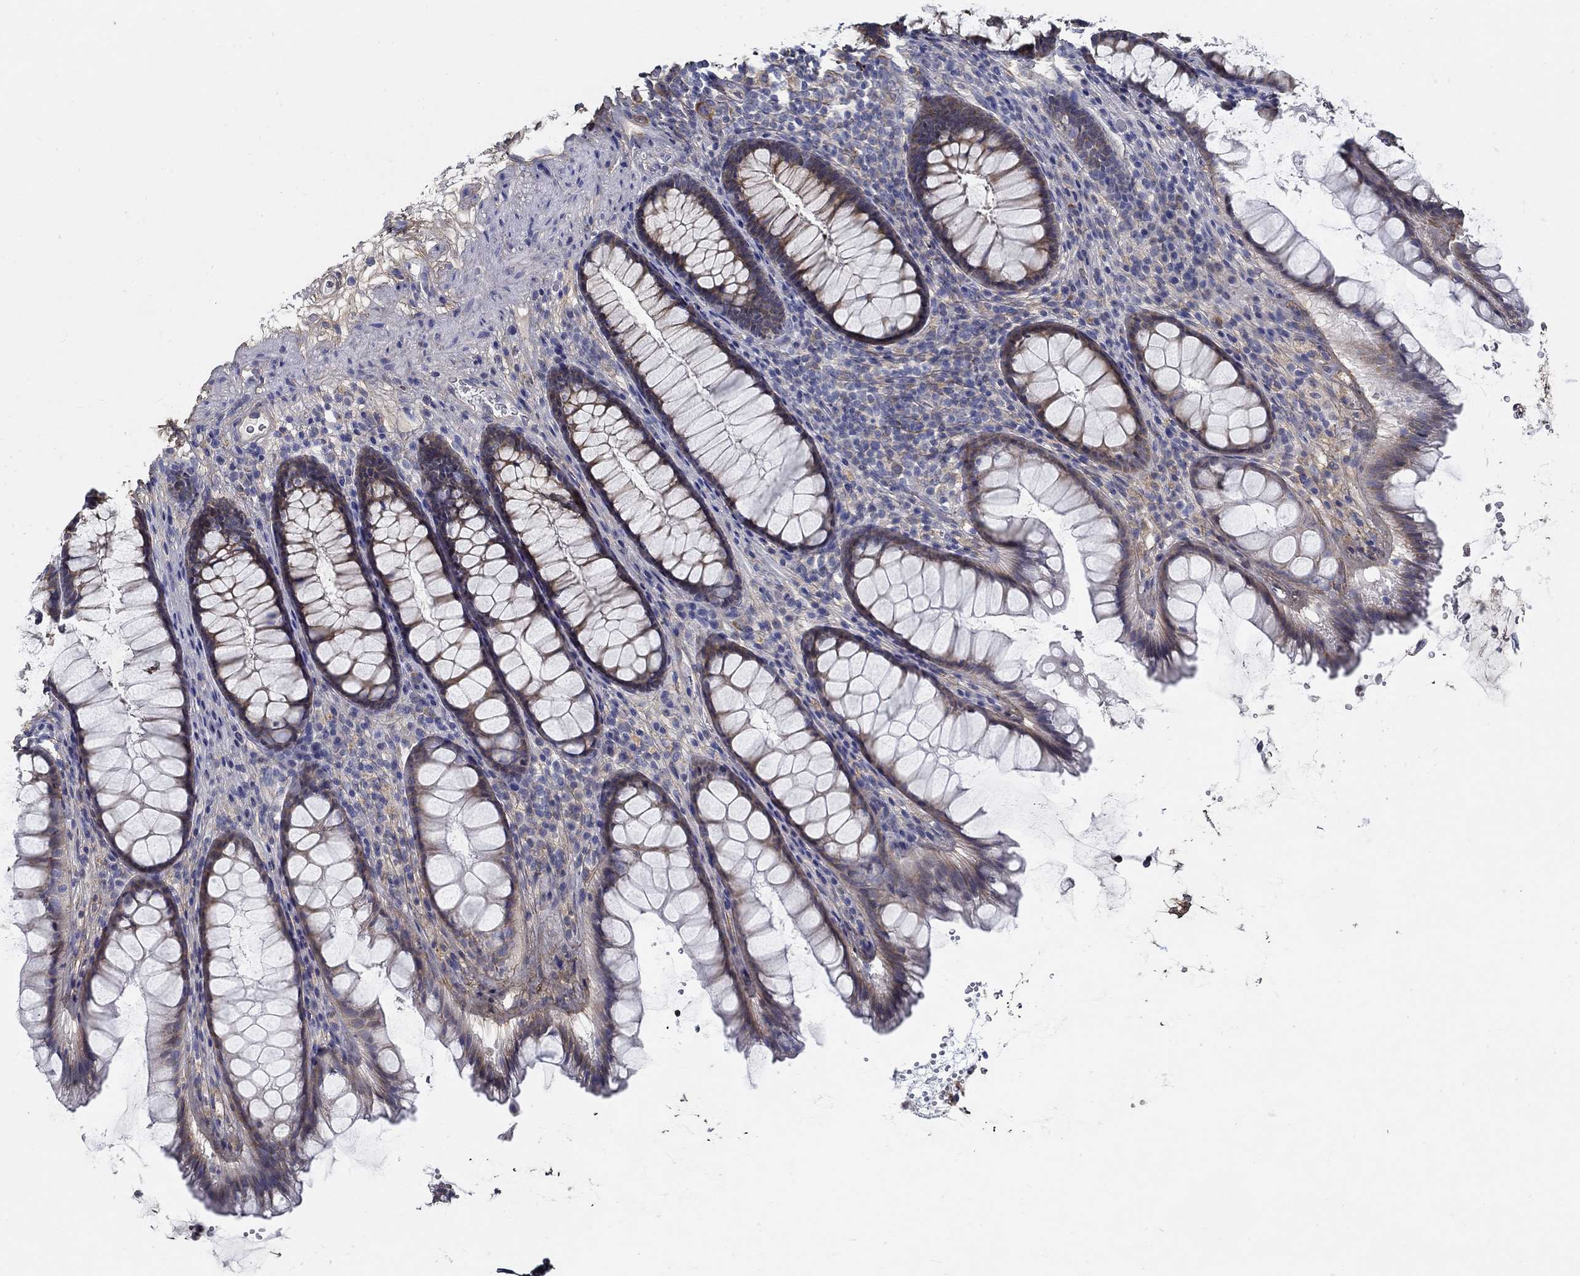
{"staining": {"intensity": "moderate", "quantity": "<25%", "location": "cytoplasmic/membranous"}, "tissue": "rectum", "cell_type": "Glandular cells", "image_type": "normal", "snomed": [{"axis": "morphology", "description": "Normal tissue, NOS"}, {"axis": "topography", "description": "Rectum"}], "caption": "Protein analysis of unremarkable rectum shows moderate cytoplasmic/membranous staining in approximately <25% of glandular cells.", "gene": "TGFBI", "patient": {"sex": "male", "age": 72}}